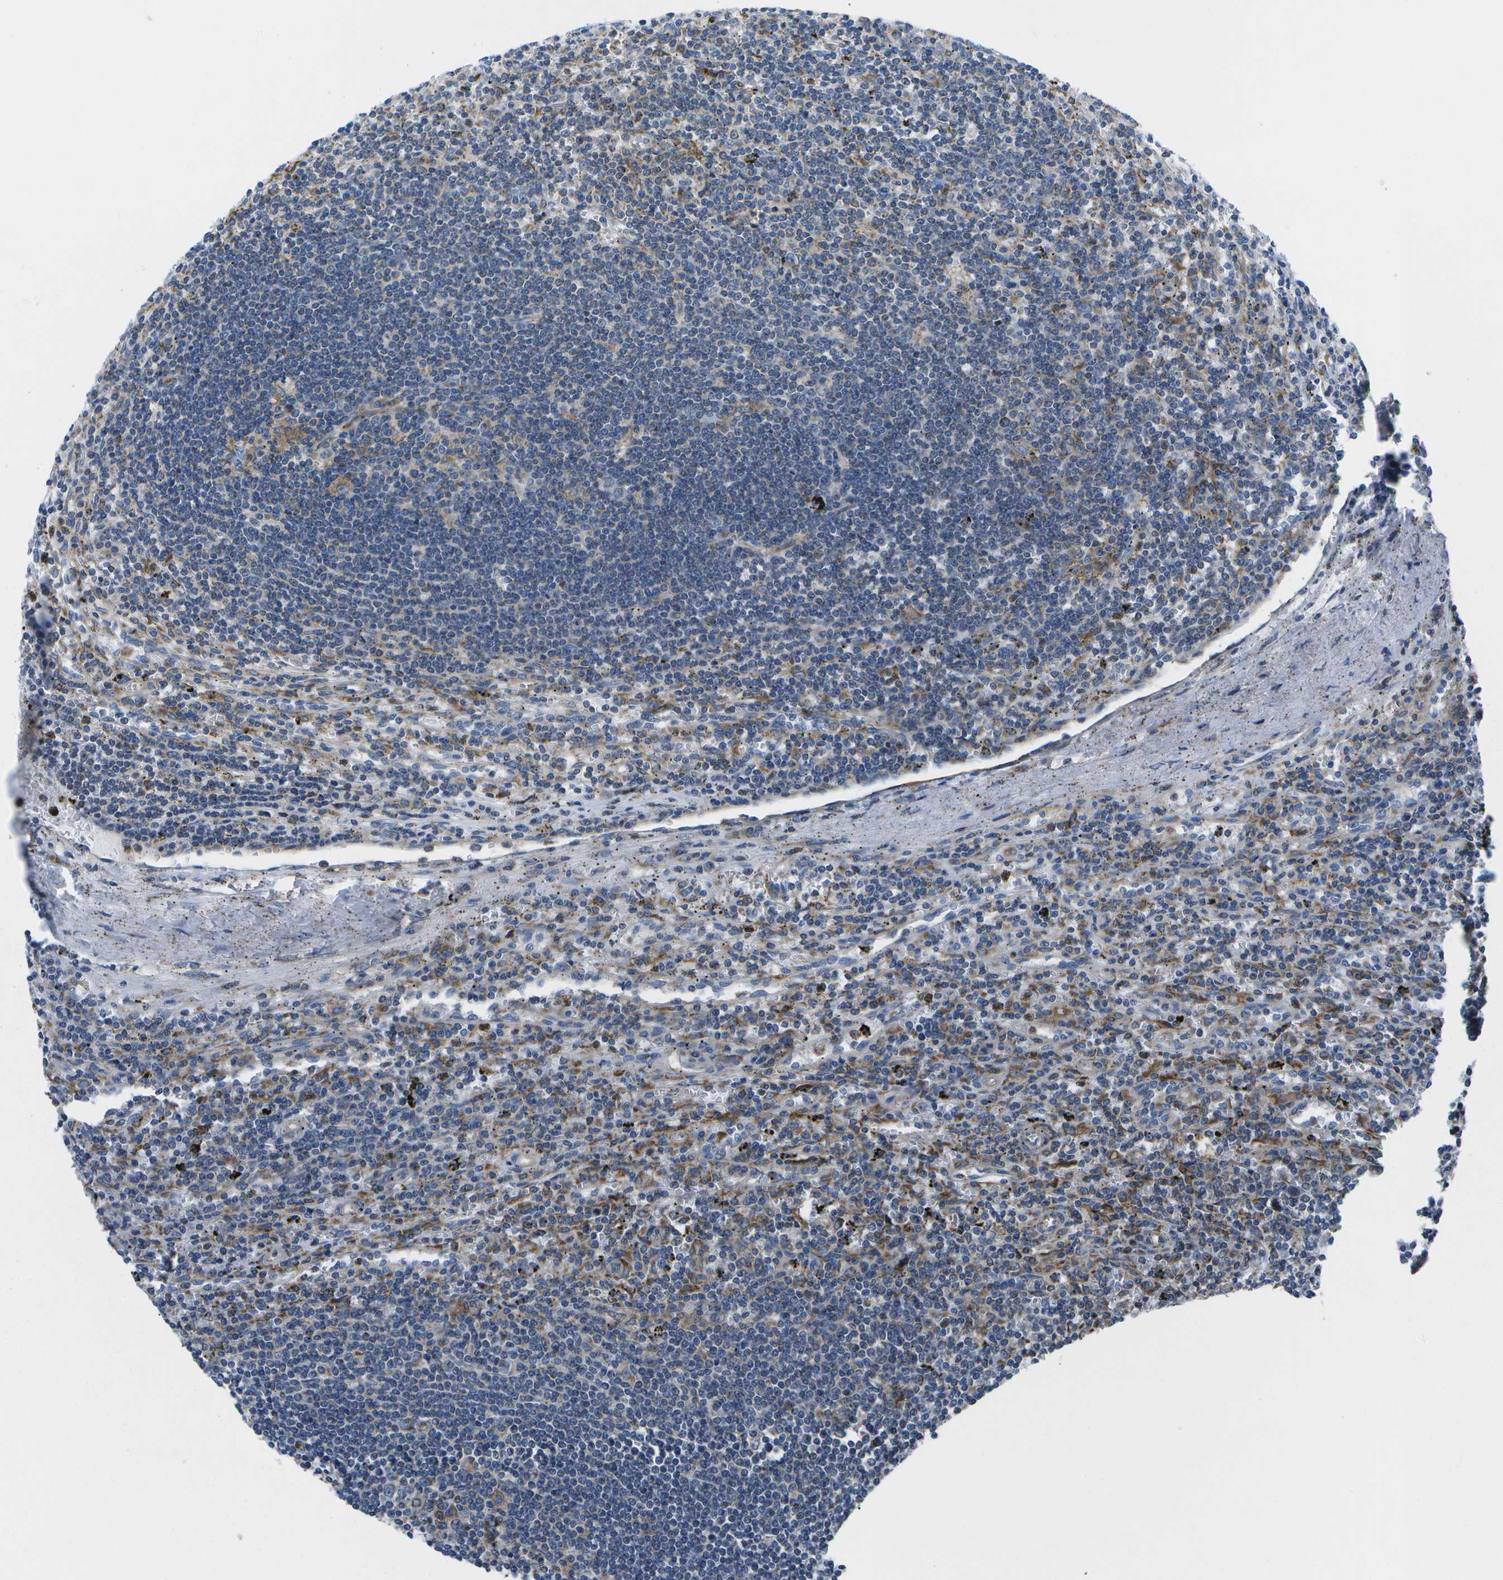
{"staining": {"intensity": "weak", "quantity": "<25%", "location": "cytoplasmic/membranous"}, "tissue": "lymphoma", "cell_type": "Tumor cells", "image_type": "cancer", "snomed": [{"axis": "morphology", "description": "Malignant lymphoma, non-Hodgkin's type, Low grade"}, {"axis": "topography", "description": "Spleen"}], "caption": "This is an immunohistochemistry (IHC) micrograph of lymphoma. There is no staining in tumor cells.", "gene": "GDF5", "patient": {"sex": "male", "age": 76}}